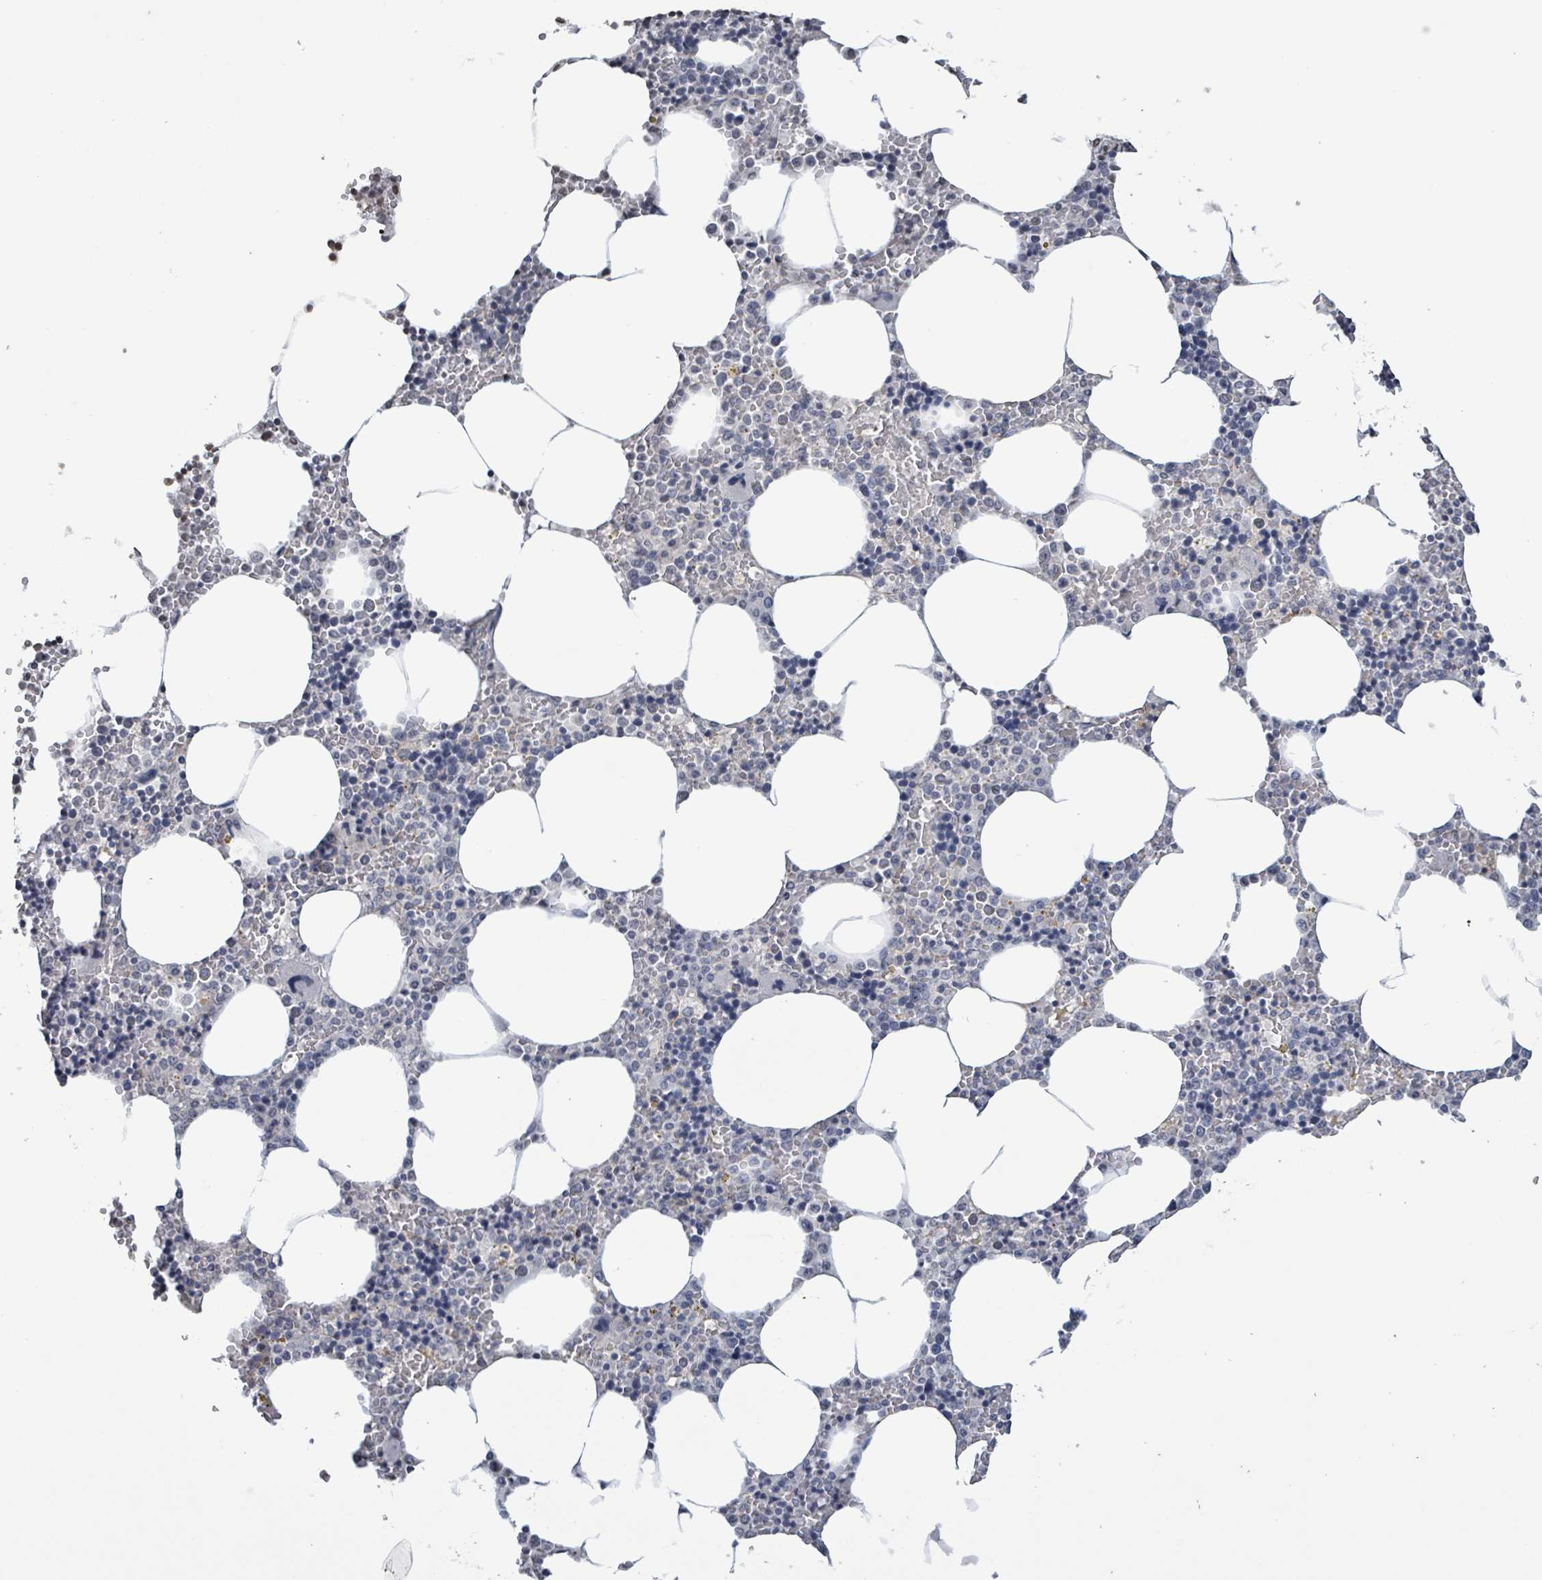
{"staining": {"intensity": "negative", "quantity": "none", "location": "none"}, "tissue": "bone marrow", "cell_type": "Hematopoietic cells", "image_type": "normal", "snomed": [{"axis": "morphology", "description": "Normal tissue, NOS"}, {"axis": "topography", "description": "Bone marrow"}], "caption": "This image is of normal bone marrow stained with immunohistochemistry to label a protein in brown with the nuclei are counter-stained blue. There is no expression in hematopoietic cells. Brightfield microscopy of immunohistochemistry (IHC) stained with DAB (brown) and hematoxylin (blue), captured at high magnification.", "gene": "CA9", "patient": {"sex": "male", "age": 70}}